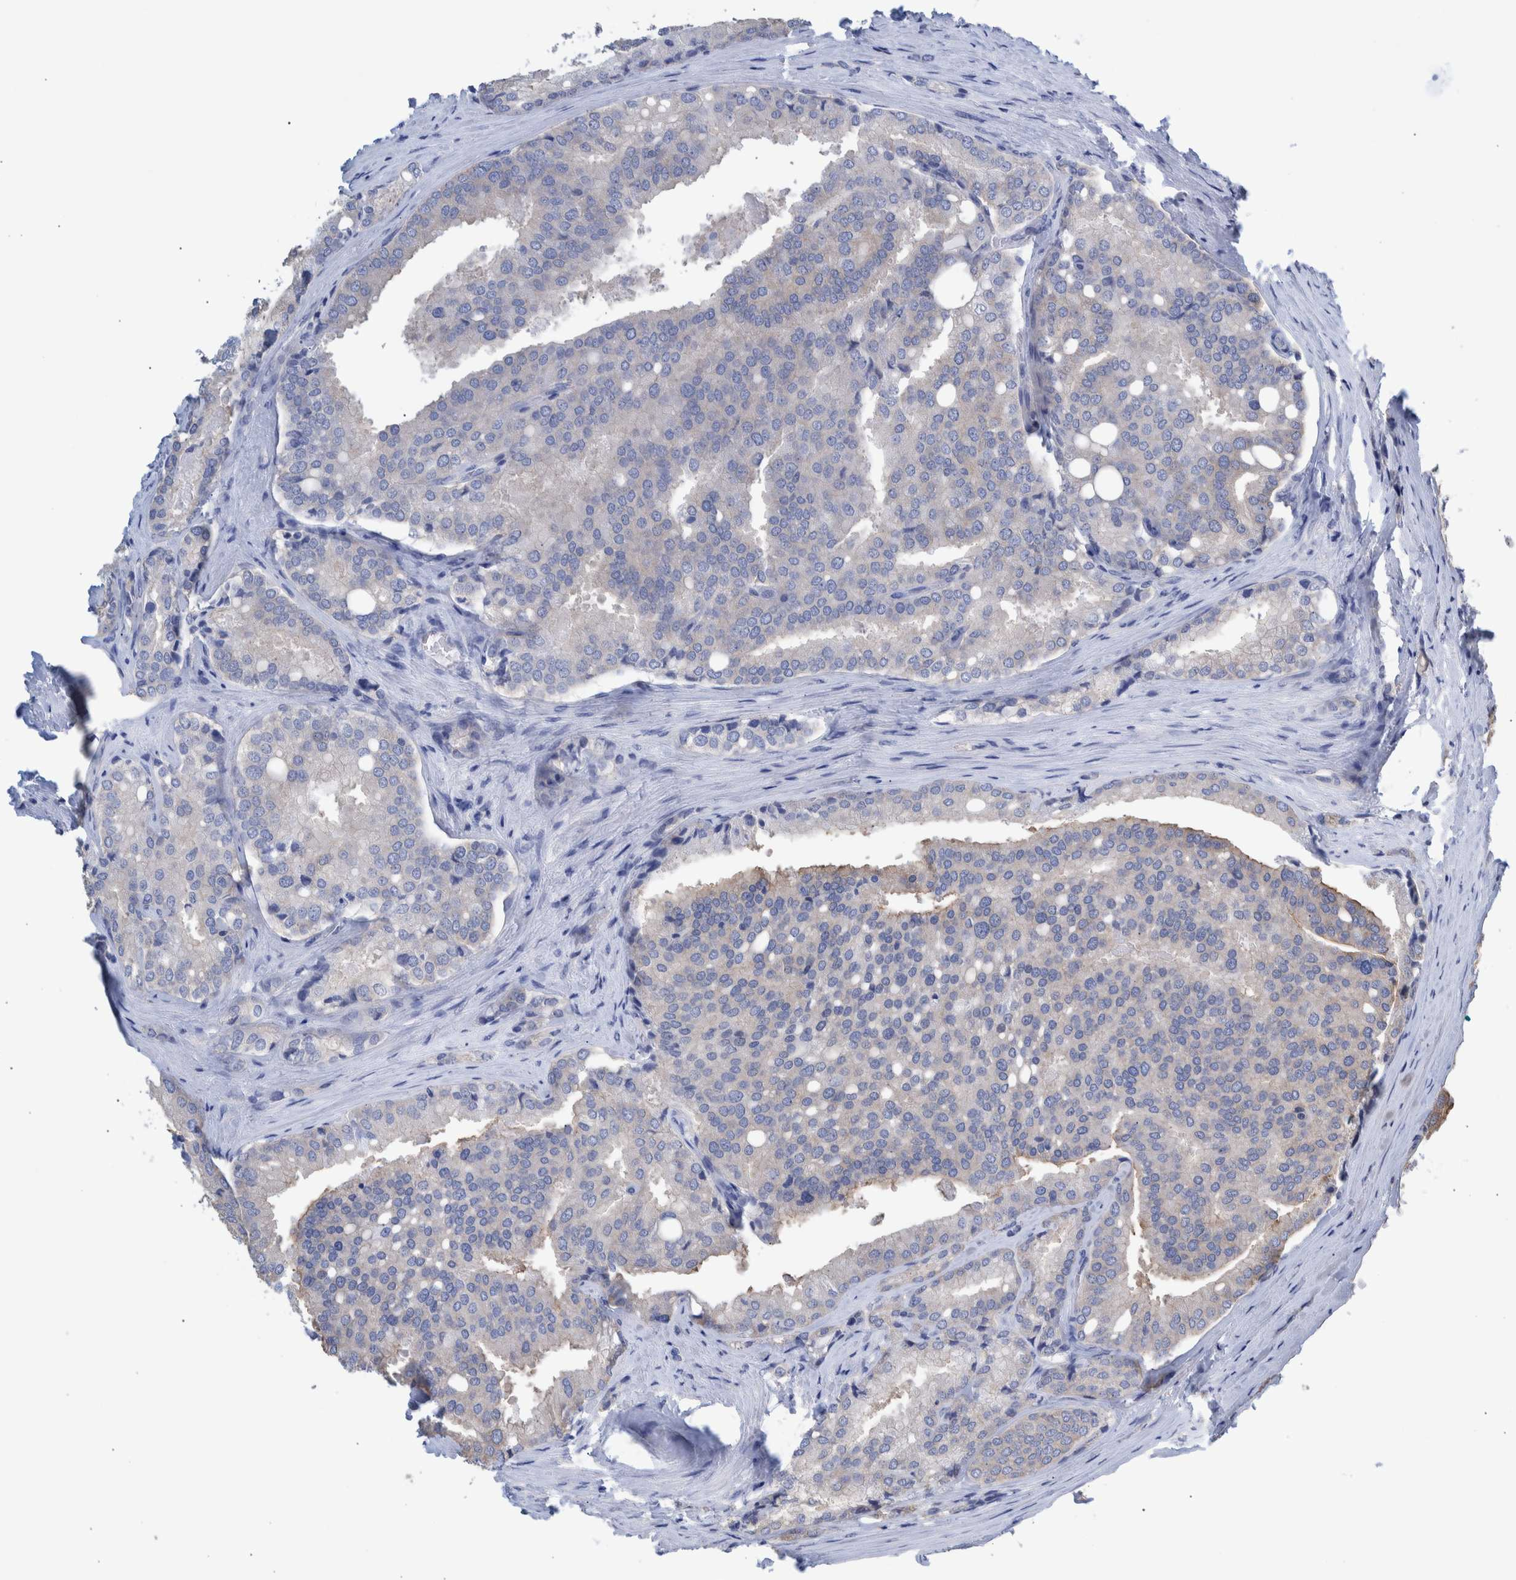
{"staining": {"intensity": "negative", "quantity": "none", "location": "none"}, "tissue": "prostate cancer", "cell_type": "Tumor cells", "image_type": "cancer", "snomed": [{"axis": "morphology", "description": "Adenocarcinoma, High grade"}, {"axis": "topography", "description": "Prostate"}], "caption": "Tumor cells are negative for protein expression in human prostate cancer.", "gene": "PPP3CC", "patient": {"sex": "male", "age": 50}}